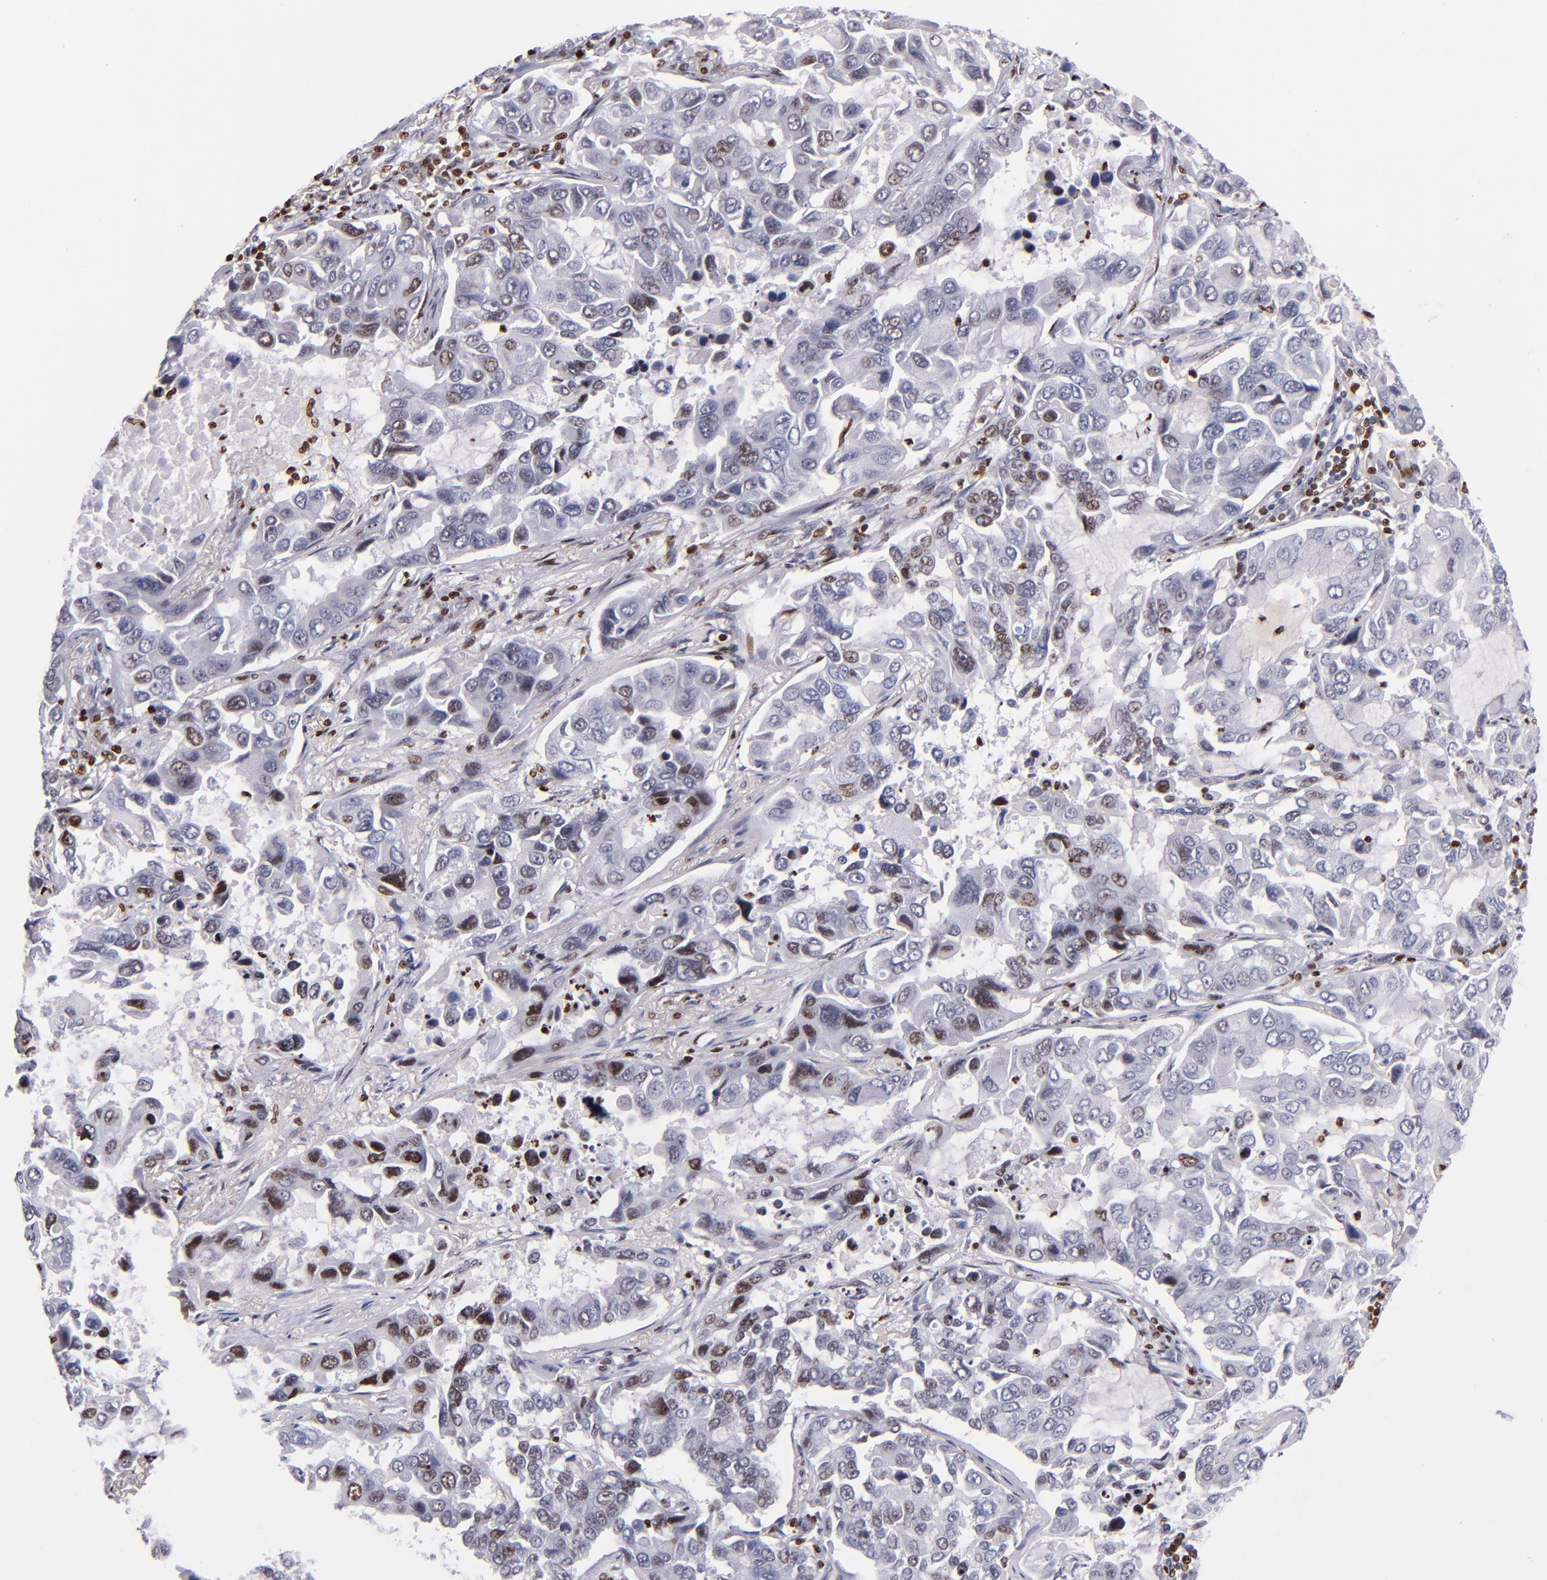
{"staining": {"intensity": "moderate", "quantity": "25%-75%", "location": "nuclear"}, "tissue": "lung cancer", "cell_type": "Tumor cells", "image_type": "cancer", "snomed": [{"axis": "morphology", "description": "Adenocarcinoma, NOS"}, {"axis": "topography", "description": "Lung"}], "caption": "An IHC histopathology image of tumor tissue is shown. Protein staining in brown labels moderate nuclear positivity in lung adenocarcinoma within tumor cells. Using DAB (3,3'-diaminobenzidine) (brown) and hematoxylin (blue) stains, captured at high magnification using brightfield microscopy.", "gene": "CDKL5", "patient": {"sex": "male", "age": 64}}